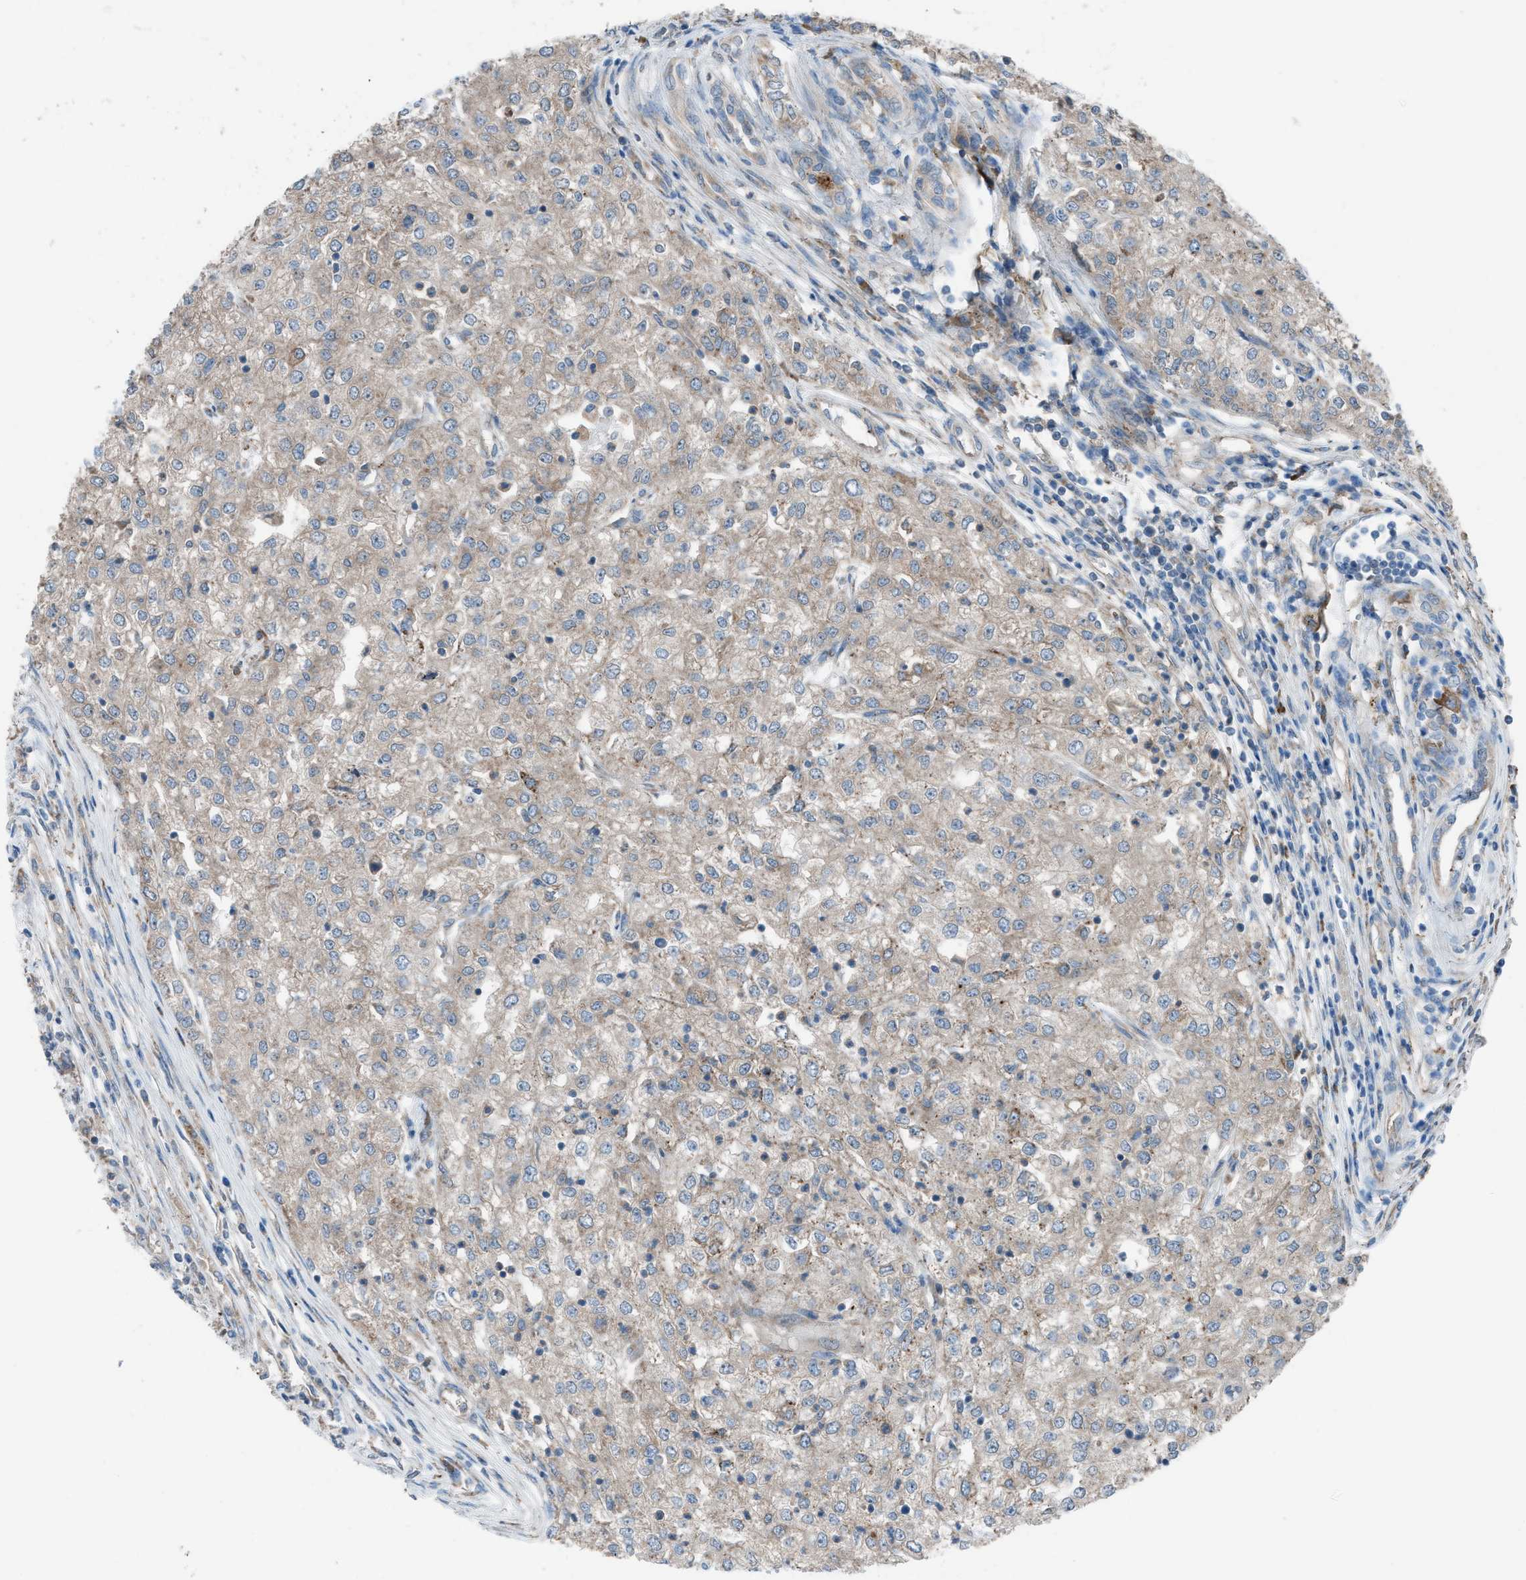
{"staining": {"intensity": "weak", "quantity": "<25%", "location": "cytoplasmic/membranous"}, "tissue": "renal cancer", "cell_type": "Tumor cells", "image_type": "cancer", "snomed": [{"axis": "morphology", "description": "Adenocarcinoma, NOS"}, {"axis": "topography", "description": "Kidney"}], "caption": "Immunohistochemistry (IHC) of human renal adenocarcinoma exhibits no positivity in tumor cells. (DAB IHC visualized using brightfield microscopy, high magnification).", "gene": "HEG1", "patient": {"sex": "female", "age": 54}}